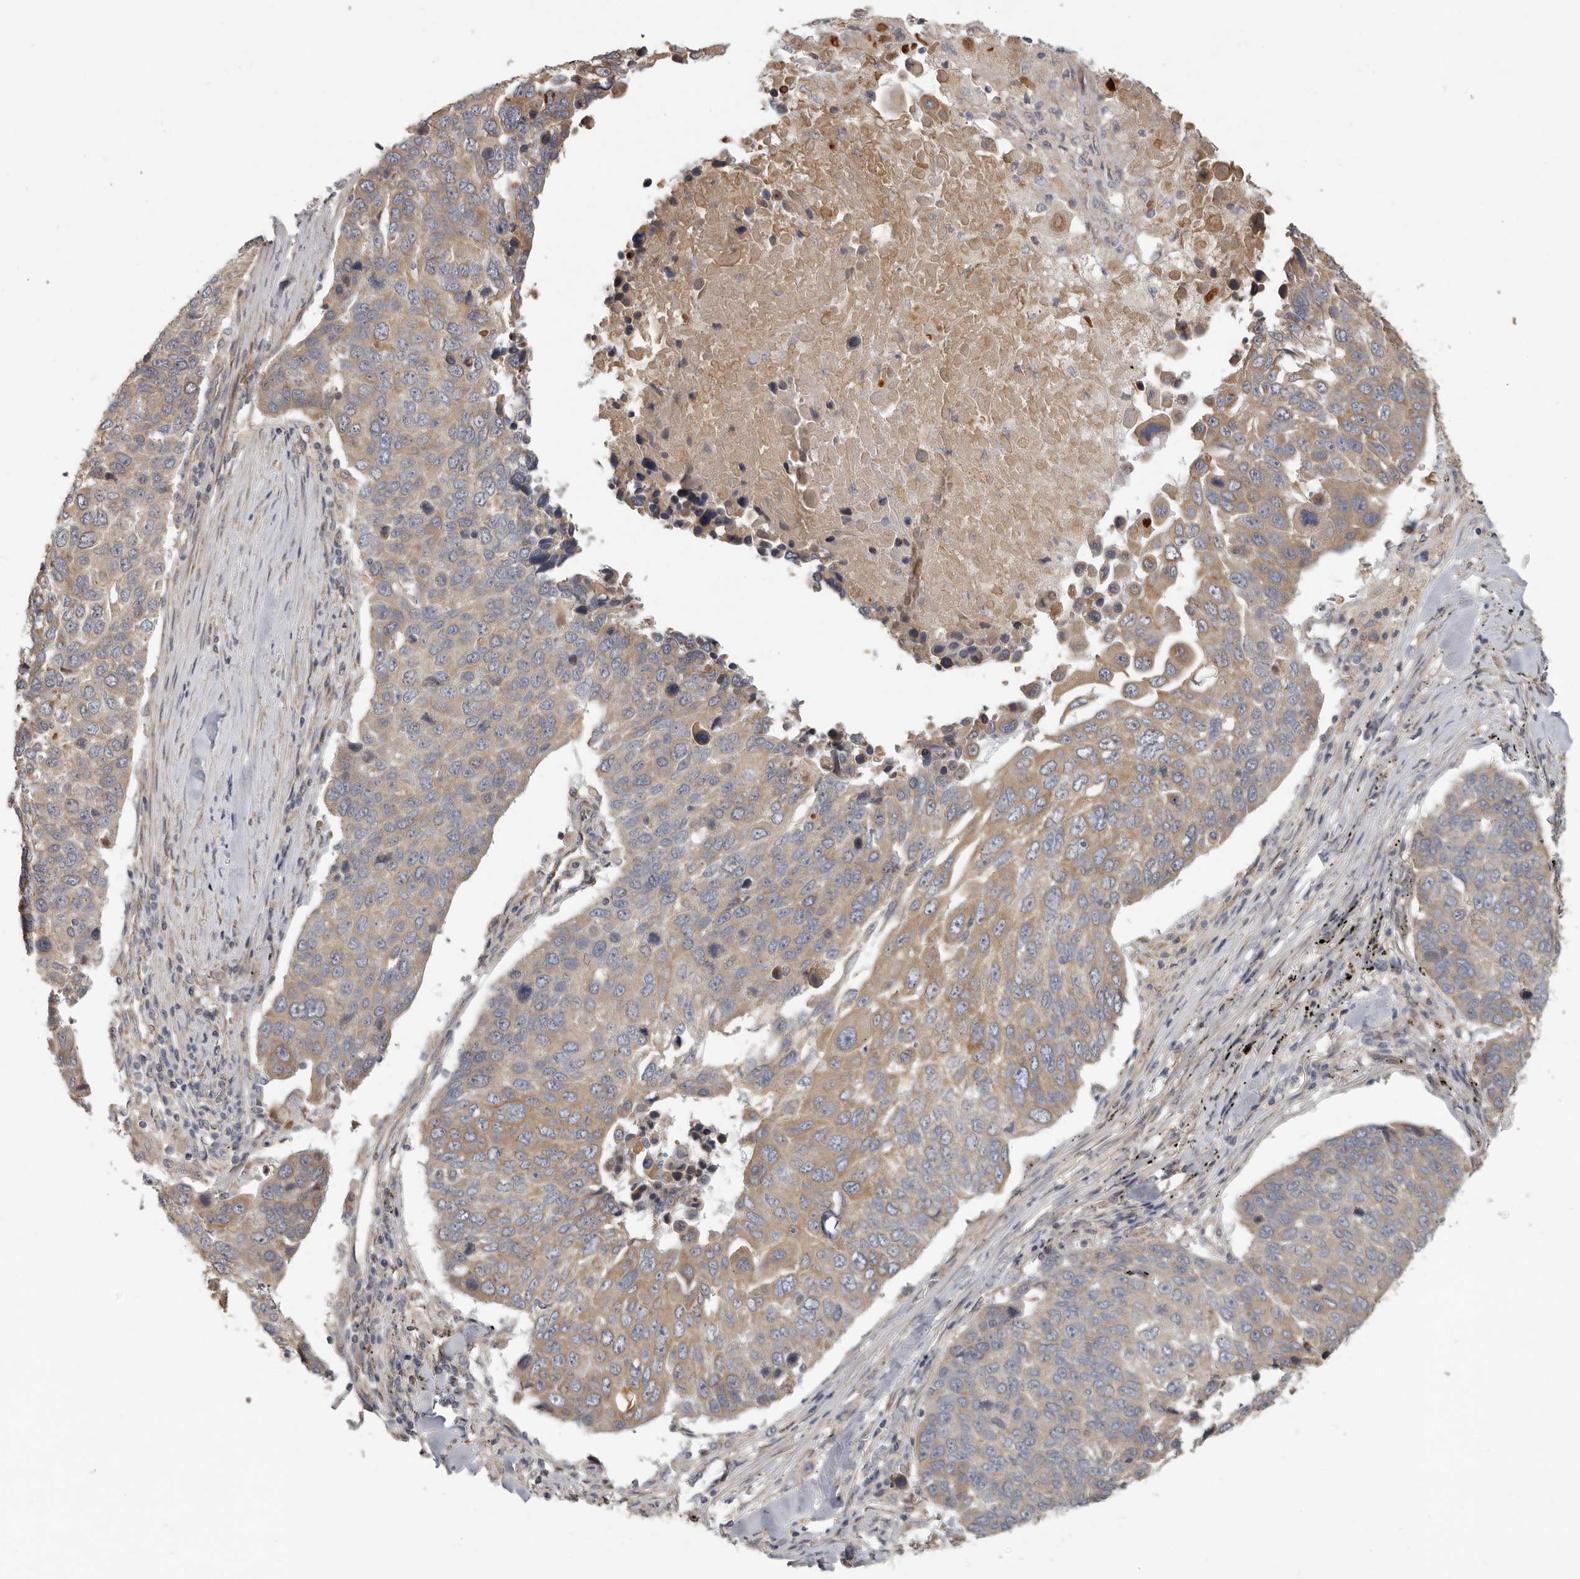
{"staining": {"intensity": "weak", "quantity": ">75%", "location": "cytoplasmic/membranous"}, "tissue": "lung cancer", "cell_type": "Tumor cells", "image_type": "cancer", "snomed": [{"axis": "morphology", "description": "Squamous cell carcinoma, NOS"}, {"axis": "topography", "description": "Lung"}], "caption": "This histopathology image exhibits lung squamous cell carcinoma stained with immunohistochemistry to label a protein in brown. The cytoplasmic/membranous of tumor cells show weak positivity for the protein. Nuclei are counter-stained blue.", "gene": "UNK", "patient": {"sex": "male", "age": 66}}